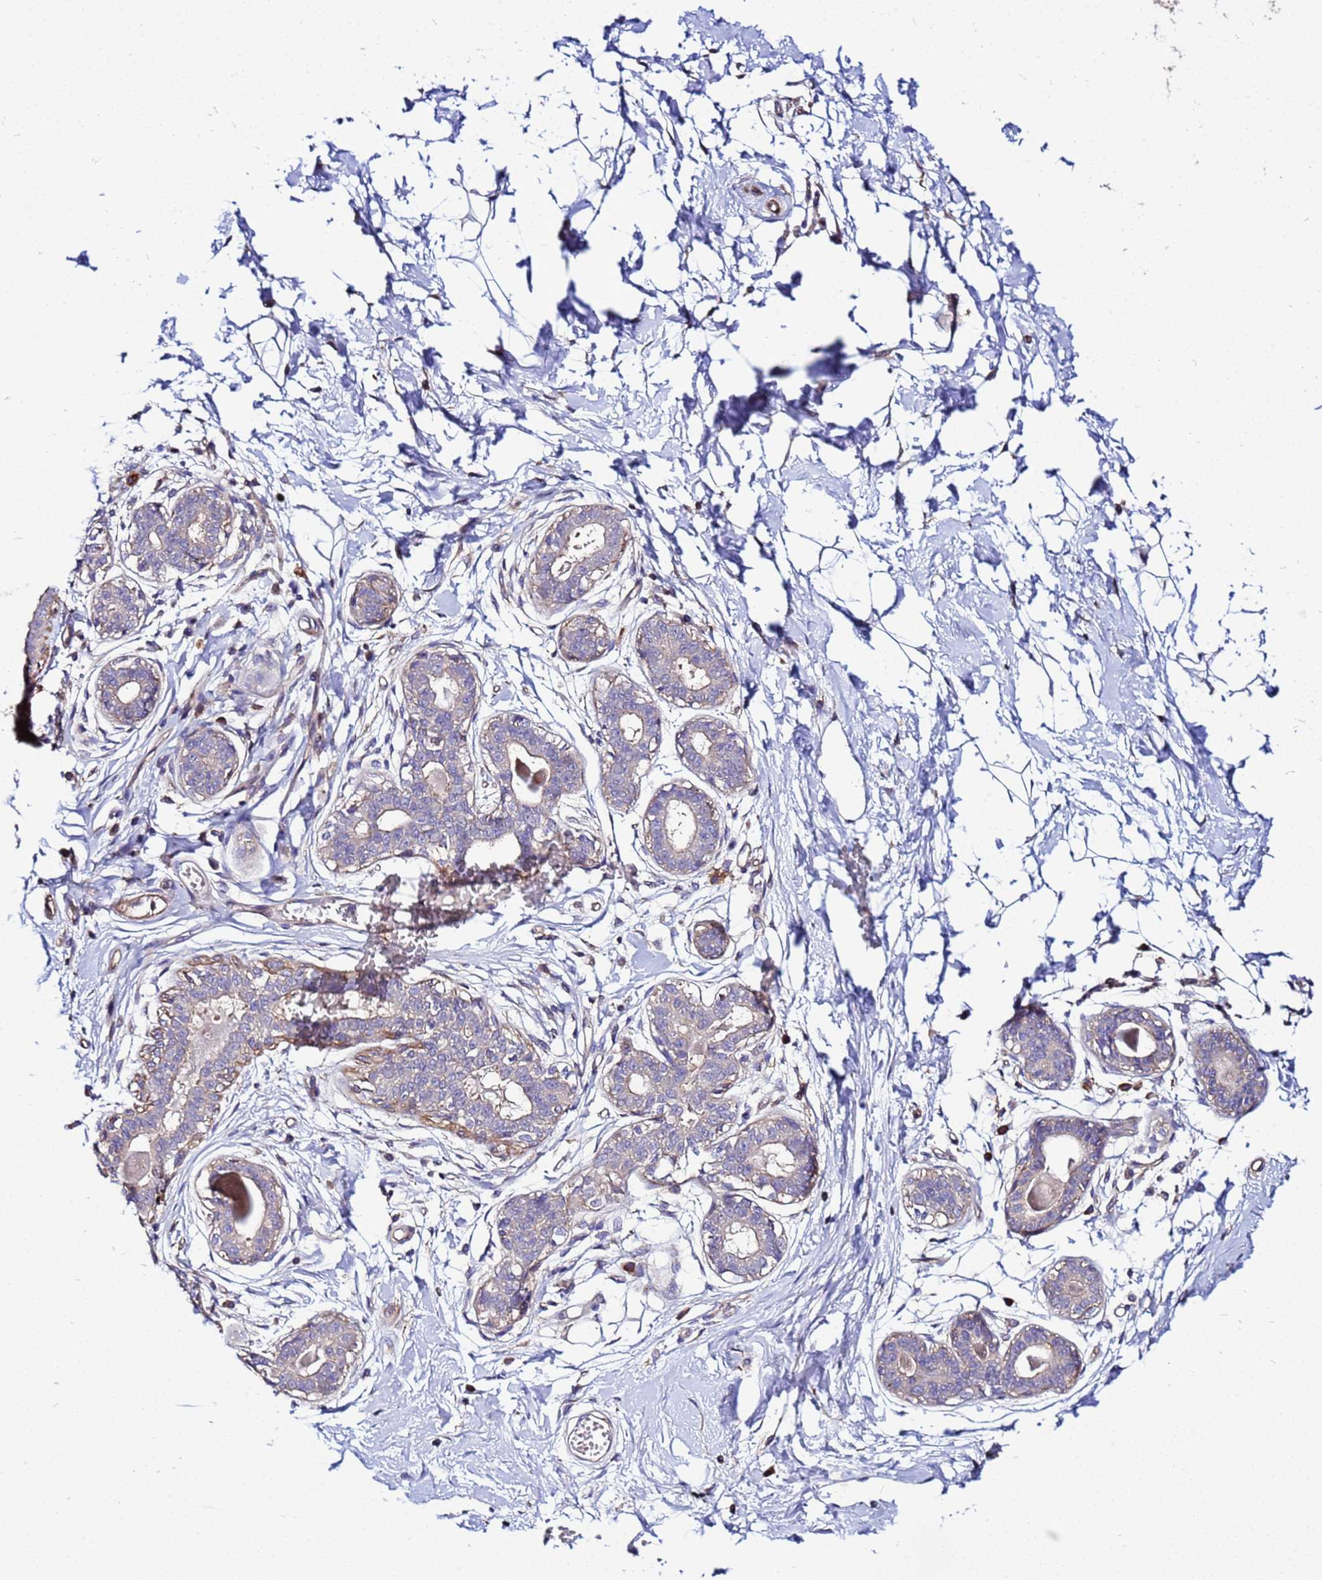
{"staining": {"intensity": "negative", "quantity": "none", "location": "none"}, "tissue": "breast", "cell_type": "Adipocytes", "image_type": "normal", "snomed": [{"axis": "morphology", "description": "Normal tissue, NOS"}, {"axis": "topography", "description": "Breast"}], "caption": "Immunohistochemistry photomicrograph of benign breast: human breast stained with DAB reveals no significant protein positivity in adipocytes. (IHC, brightfield microscopy, high magnification).", "gene": "STK38L", "patient": {"sex": "female", "age": 45}}